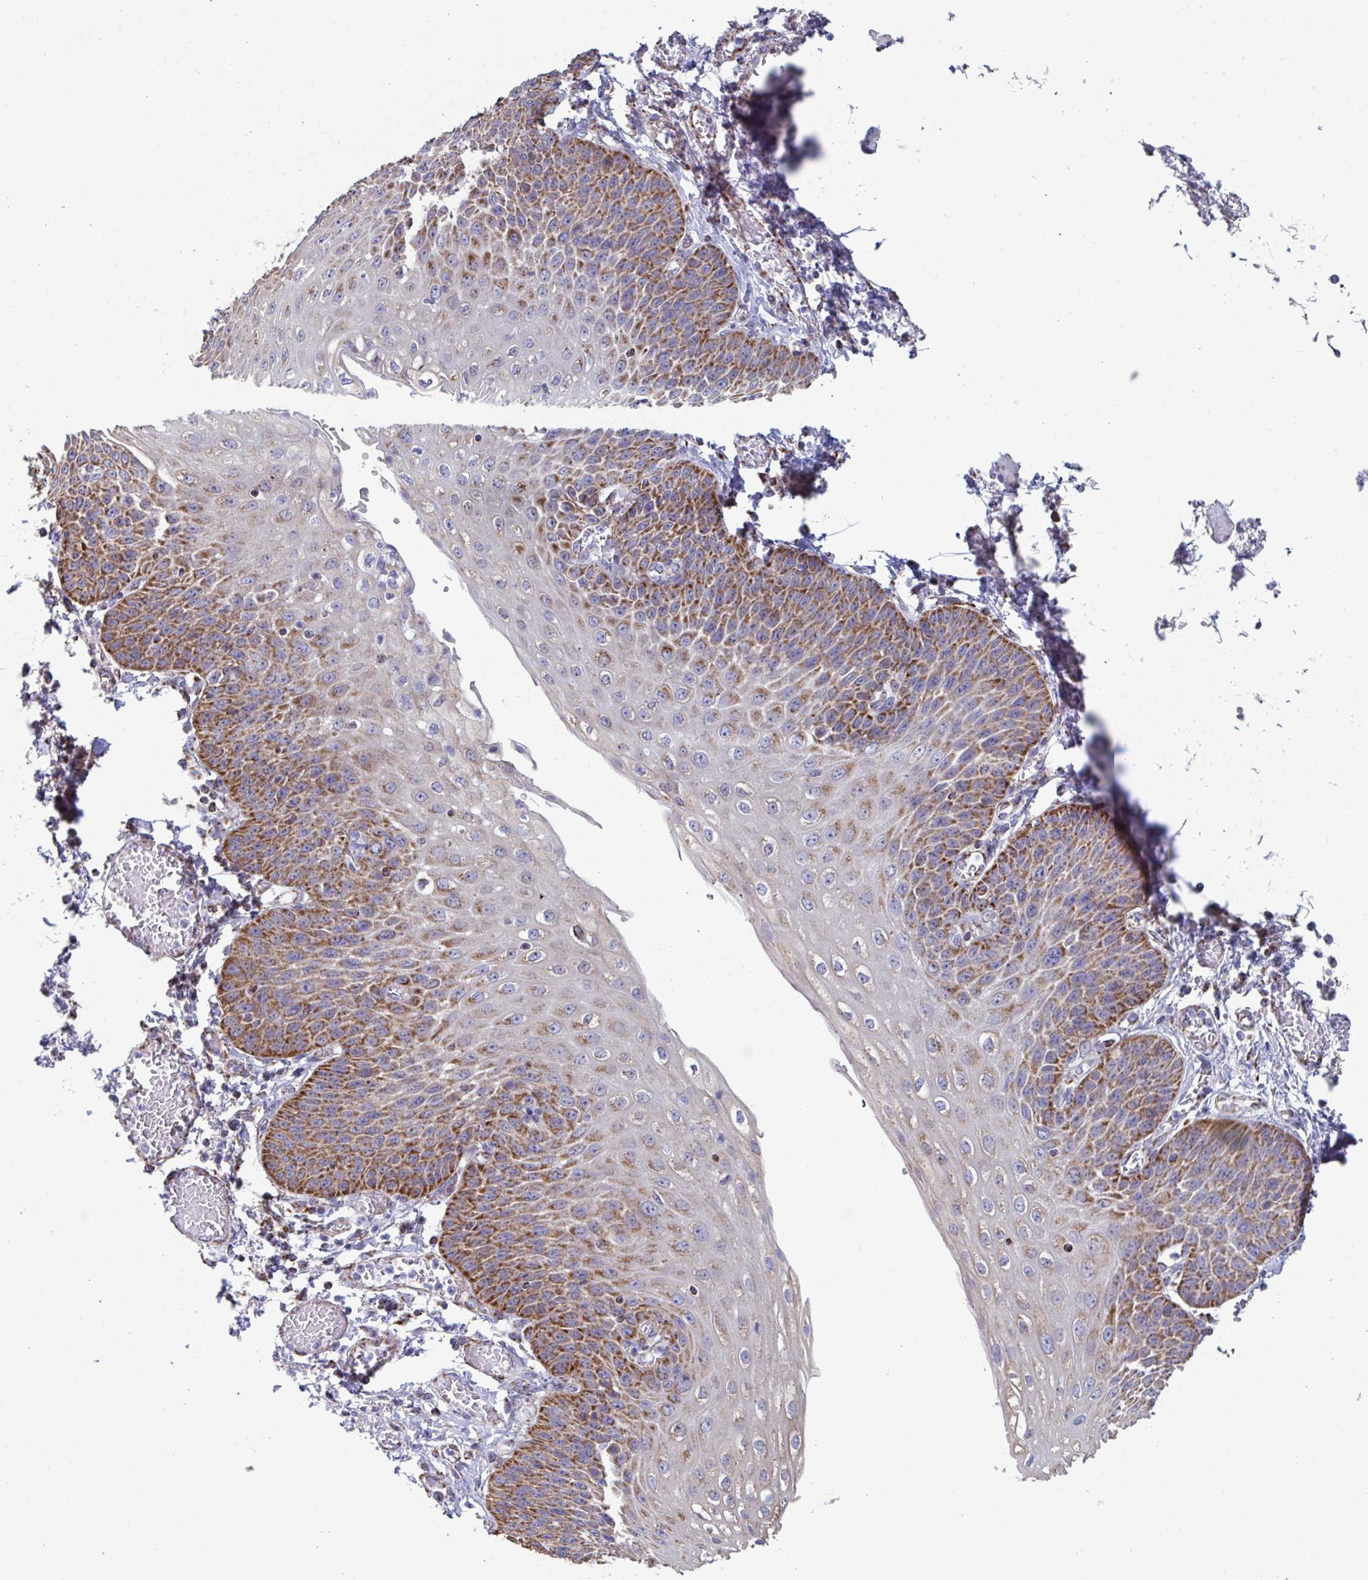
{"staining": {"intensity": "strong", "quantity": "25%-75%", "location": "cytoplasmic/membranous"}, "tissue": "esophagus", "cell_type": "Squamous epithelial cells", "image_type": "normal", "snomed": [{"axis": "morphology", "description": "Normal tissue, NOS"}, {"axis": "morphology", "description": "Adenocarcinoma, NOS"}, {"axis": "topography", "description": "Esophagus"}], "caption": "Immunohistochemistry (IHC) of unremarkable human esophagus shows high levels of strong cytoplasmic/membranous expression in about 25%-75% of squamous epithelial cells.", "gene": "BCAT2", "patient": {"sex": "male", "age": 81}}